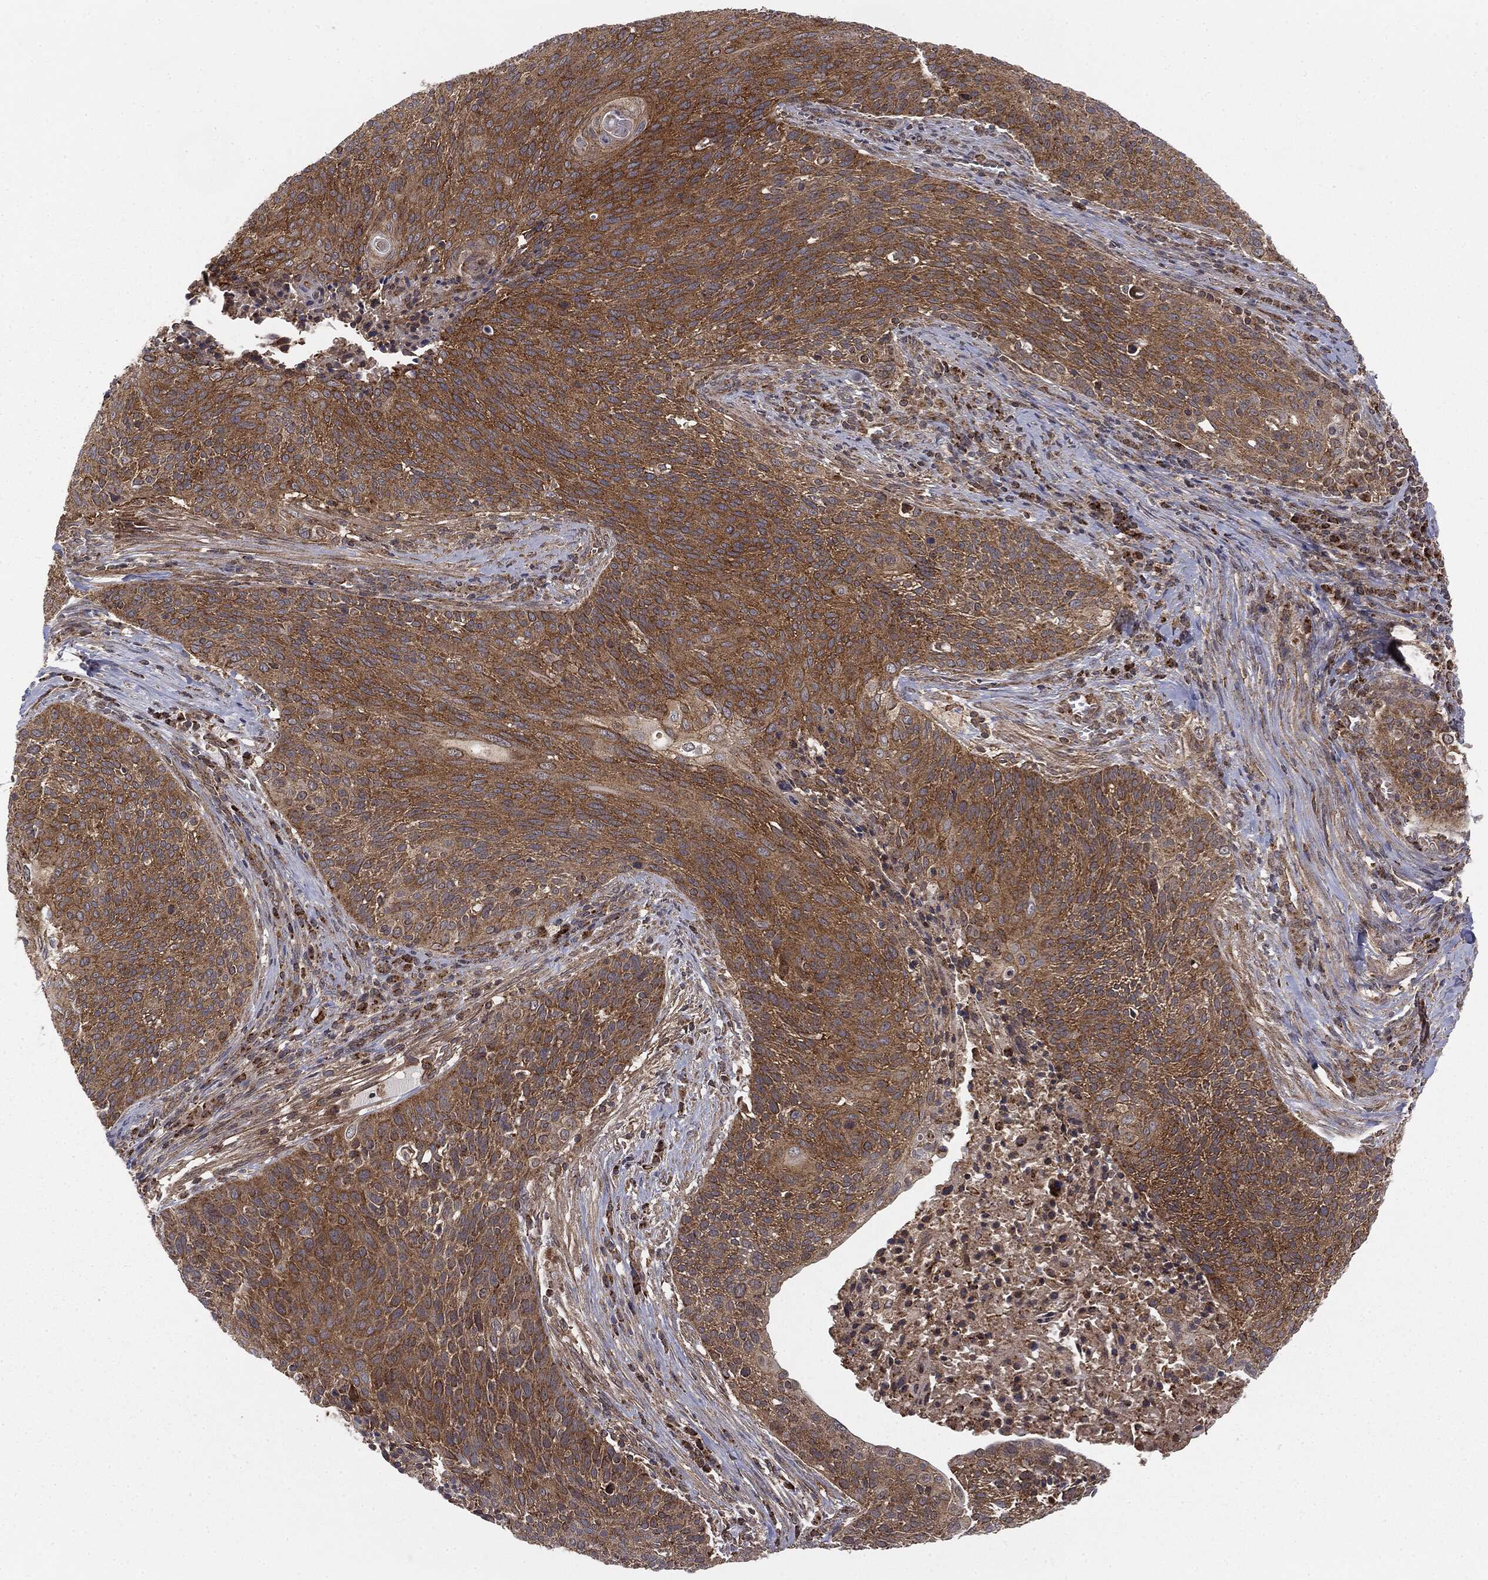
{"staining": {"intensity": "strong", "quantity": ">75%", "location": "cytoplasmic/membranous"}, "tissue": "cervical cancer", "cell_type": "Tumor cells", "image_type": "cancer", "snomed": [{"axis": "morphology", "description": "Squamous cell carcinoma, NOS"}, {"axis": "topography", "description": "Cervix"}], "caption": "Cervical cancer stained for a protein (brown) displays strong cytoplasmic/membranous positive positivity in about >75% of tumor cells.", "gene": "MTOR", "patient": {"sex": "female", "age": 31}}